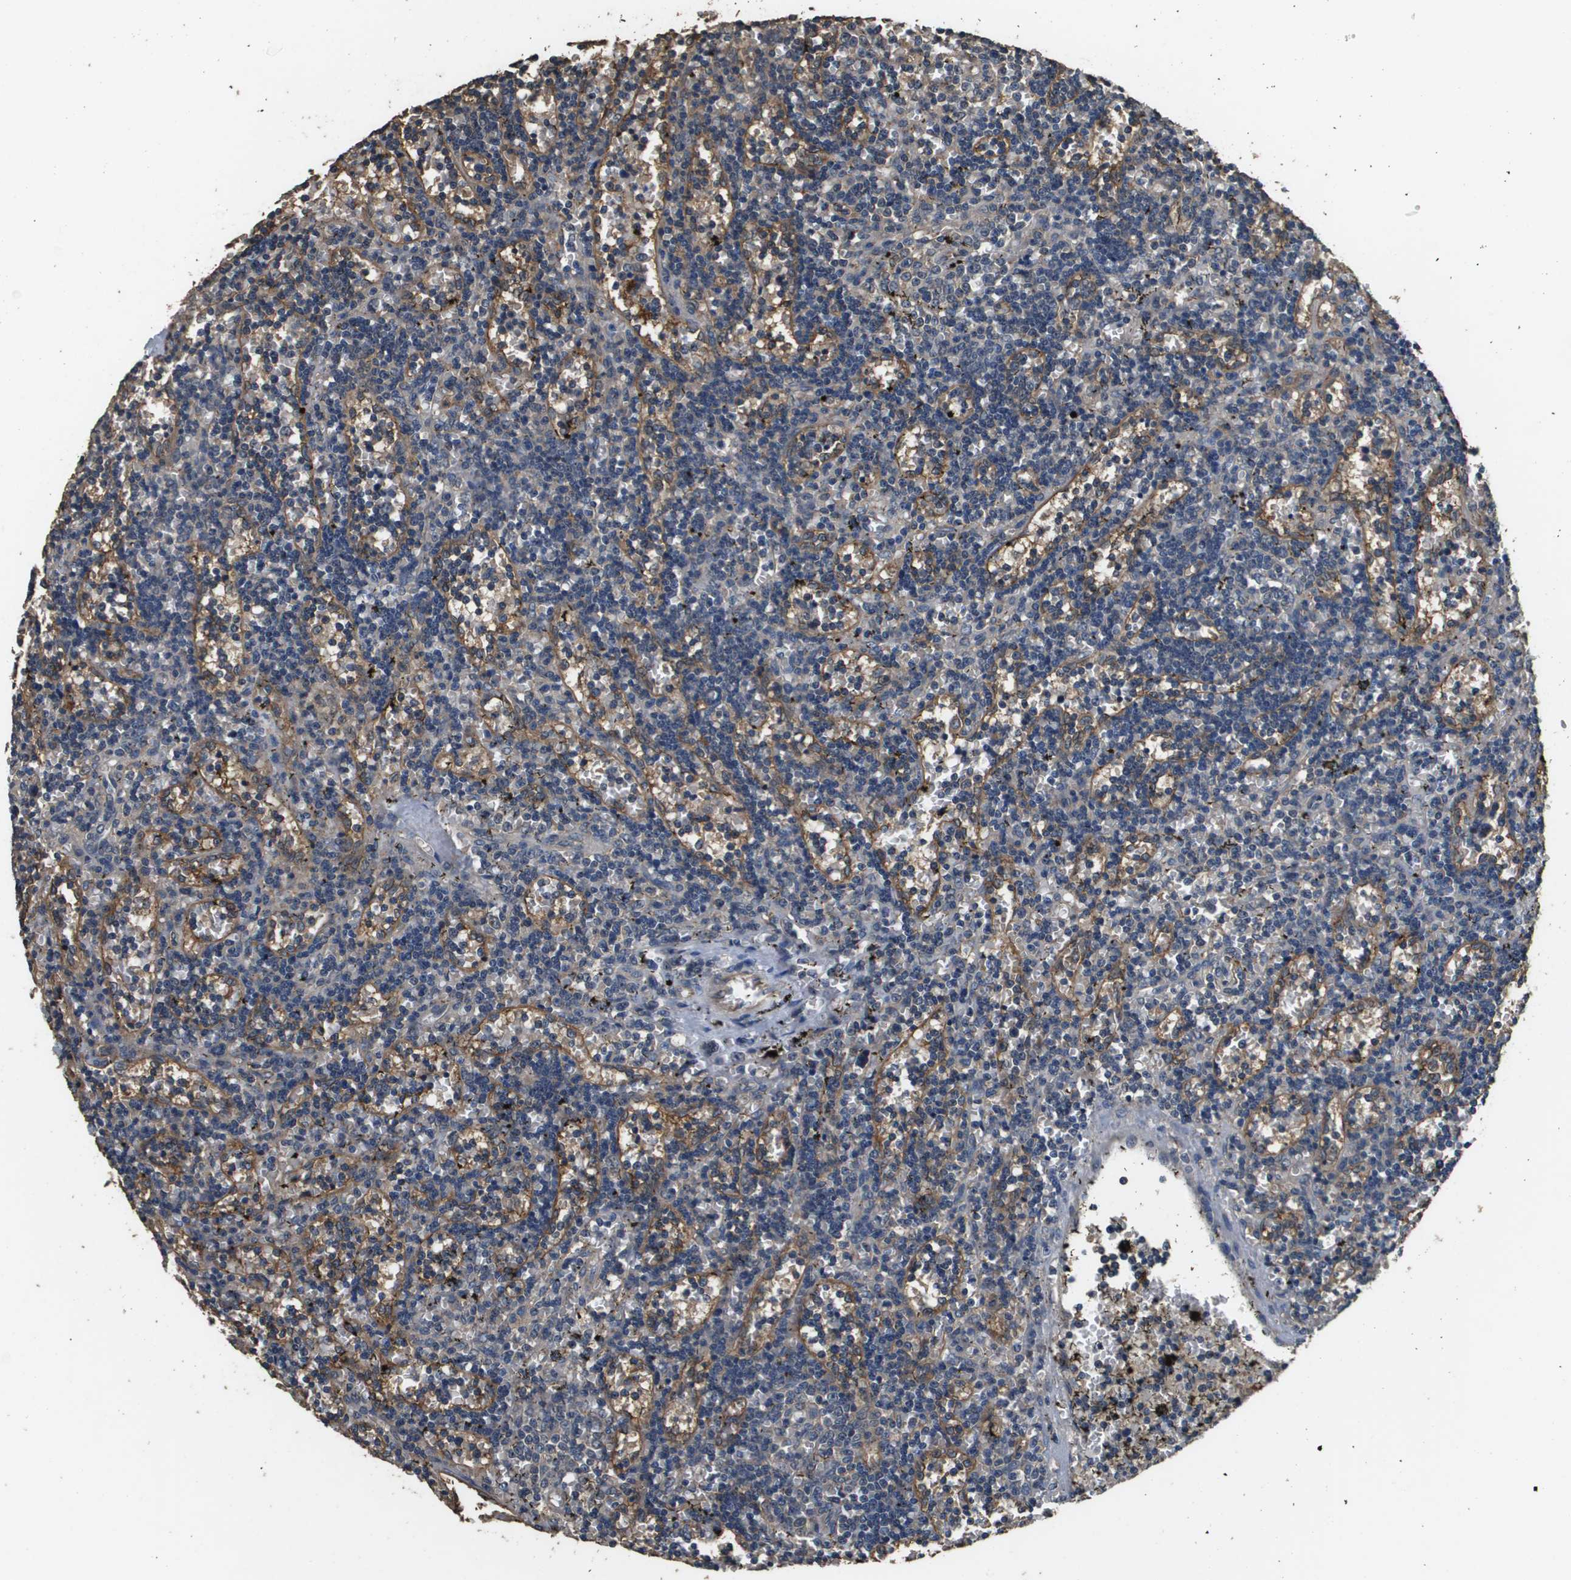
{"staining": {"intensity": "negative", "quantity": "none", "location": "none"}, "tissue": "lymphoma", "cell_type": "Tumor cells", "image_type": "cancer", "snomed": [{"axis": "morphology", "description": "Malignant lymphoma, non-Hodgkin's type, Low grade"}, {"axis": "topography", "description": "Spleen"}], "caption": "Immunohistochemistry (IHC) histopathology image of neoplastic tissue: low-grade malignant lymphoma, non-Hodgkin's type stained with DAB (3,3'-diaminobenzidine) shows no significant protein expression in tumor cells.", "gene": "RAB6B", "patient": {"sex": "male", "age": 60}}